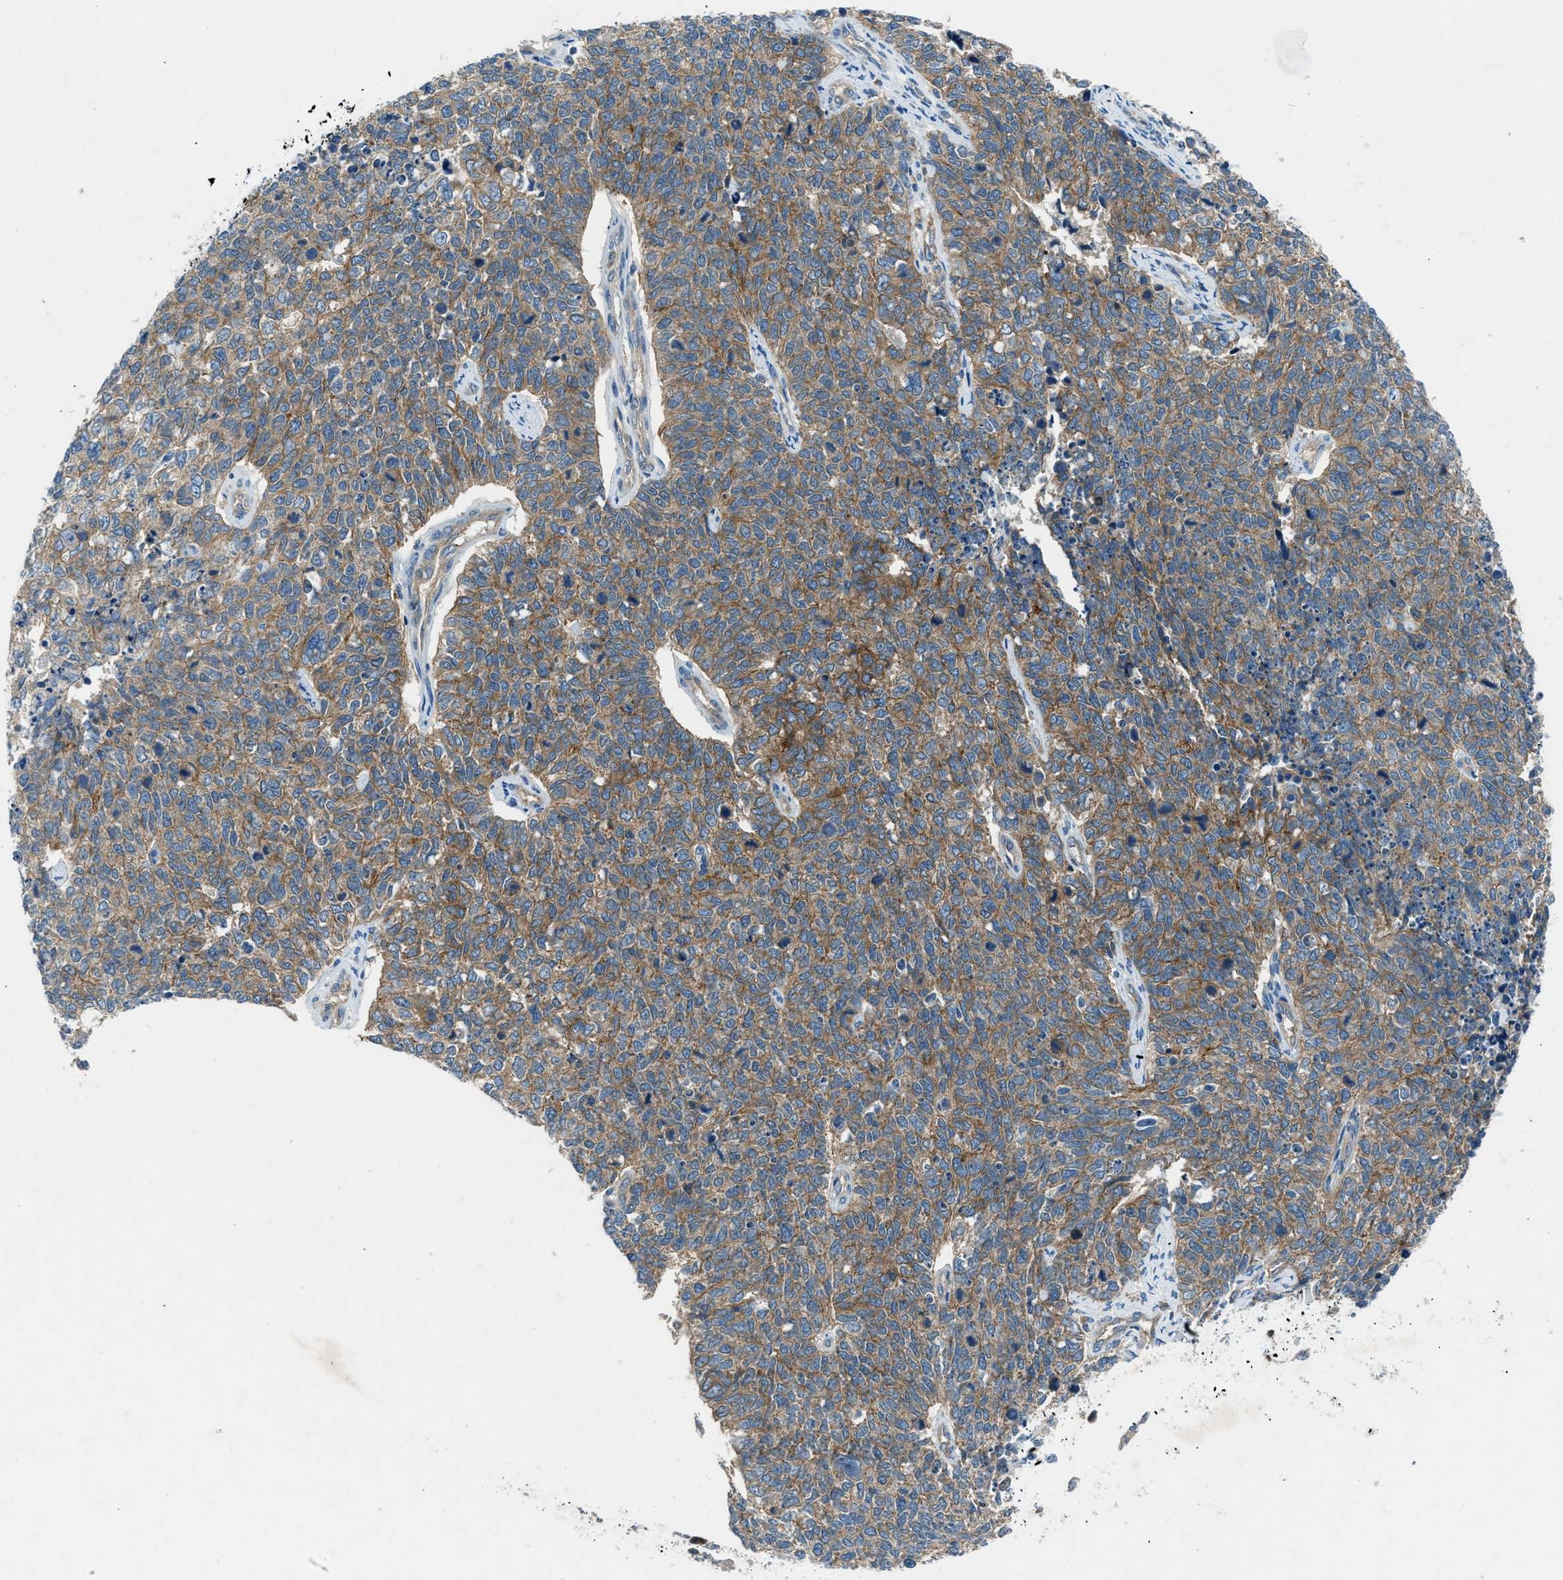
{"staining": {"intensity": "moderate", "quantity": ">75%", "location": "cytoplasmic/membranous"}, "tissue": "cervical cancer", "cell_type": "Tumor cells", "image_type": "cancer", "snomed": [{"axis": "morphology", "description": "Squamous cell carcinoma, NOS"}, {"axis": "topography", "description": "Cervix"}], "caption": "Moderate cytoplasmic/membranous staining for a protein is seen in about >75% of tumor cells of cervical squamous cell carcinoma using IHC.", "gene": "BMP1", "patient": {"sex": "female", "age": 63}}